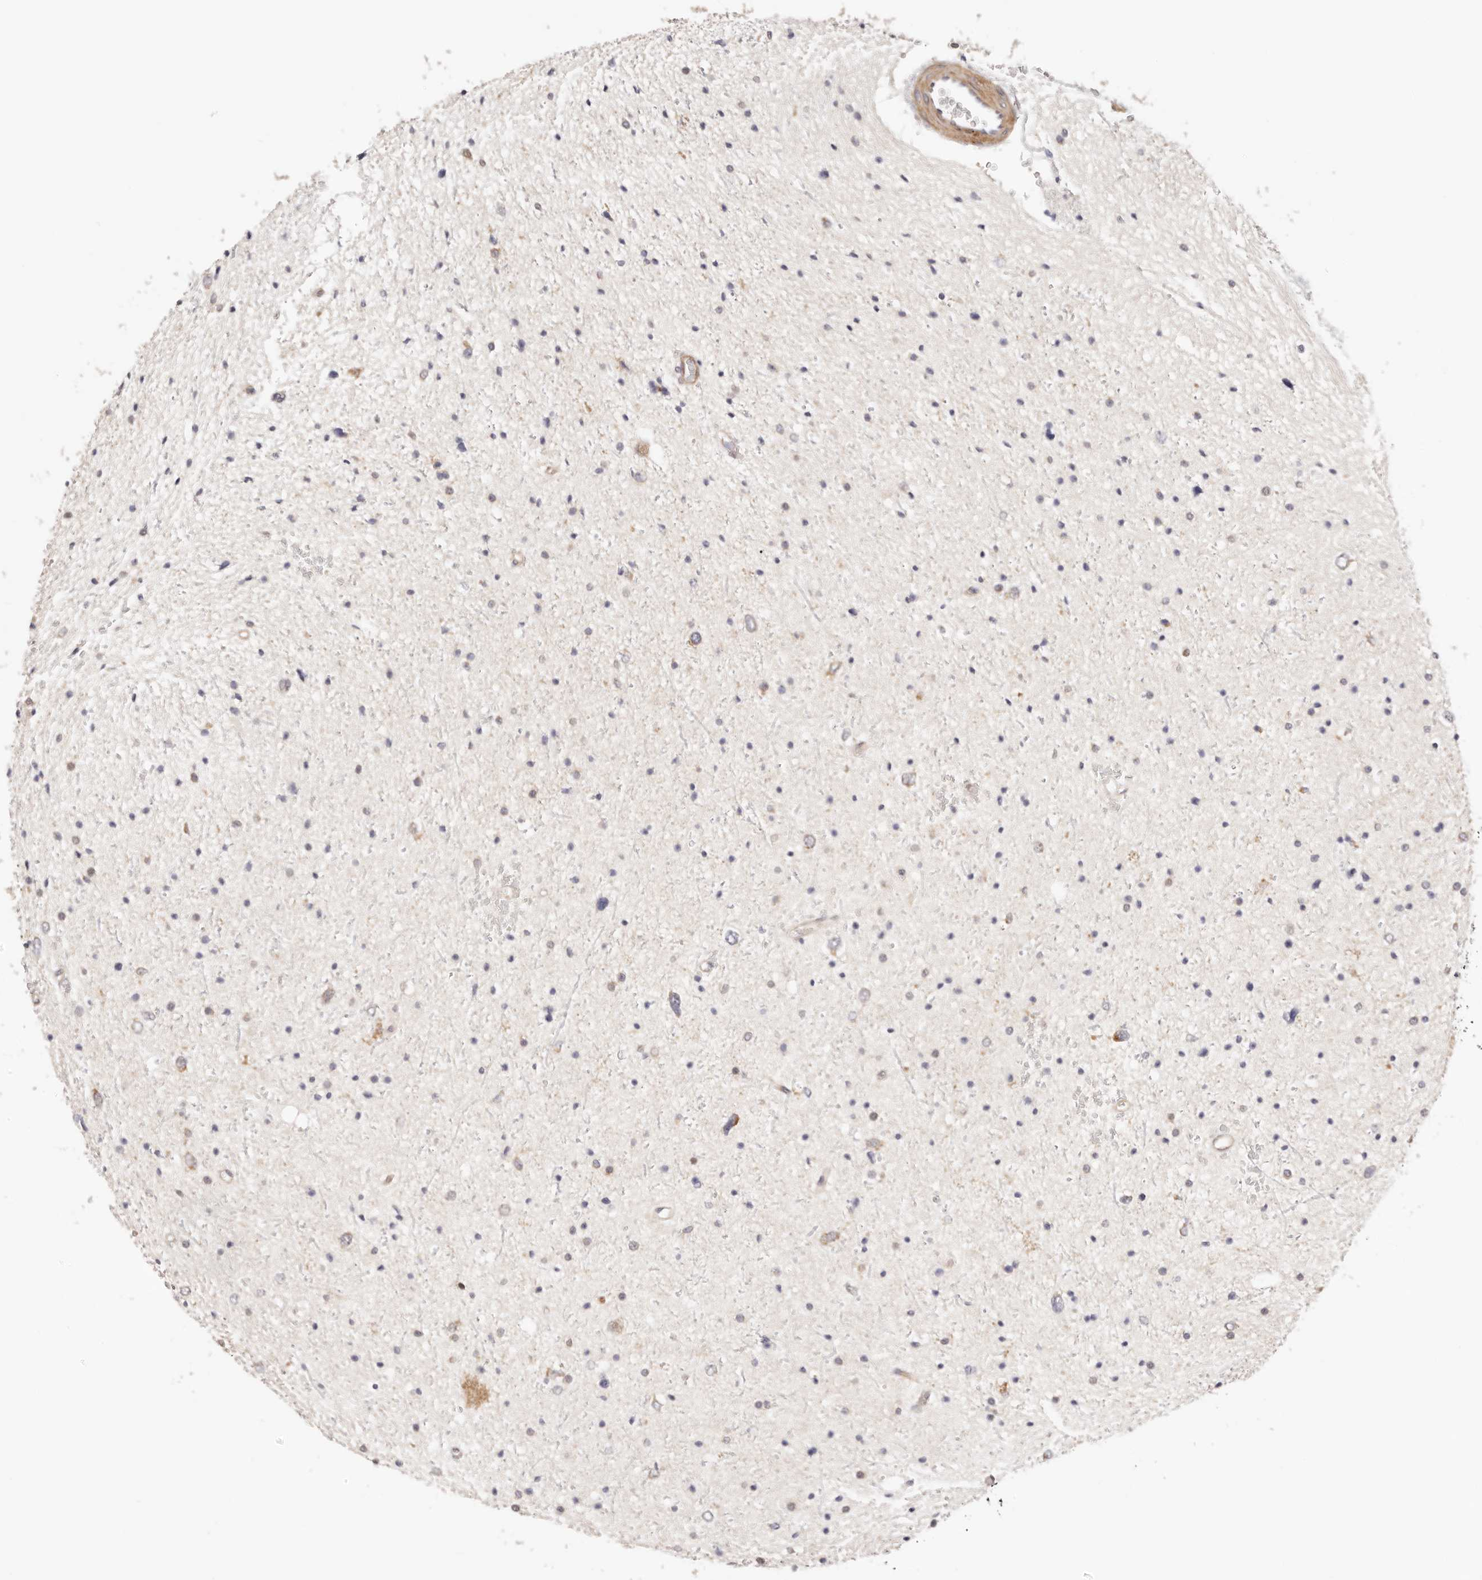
{"staining": {"intensity": "negative", "quantity": "none", "location": "none"}, "tissue": "glioma", "cell_type": "Tumor cells", "image_type": "cancer", "snomed": [{"axis": "morphology", "description": "Glioma, malignant, Low grade"}, {"axis": "topography", "description": "Brain"}], "caption": "Tumor cells show no significant protein staining in low-grade glioma (malignant). (DAB immunohistochemistry with hematoxylin counter stain).", "gene": "KCMF1", "patient": {"sex": "female", "age": 37}}